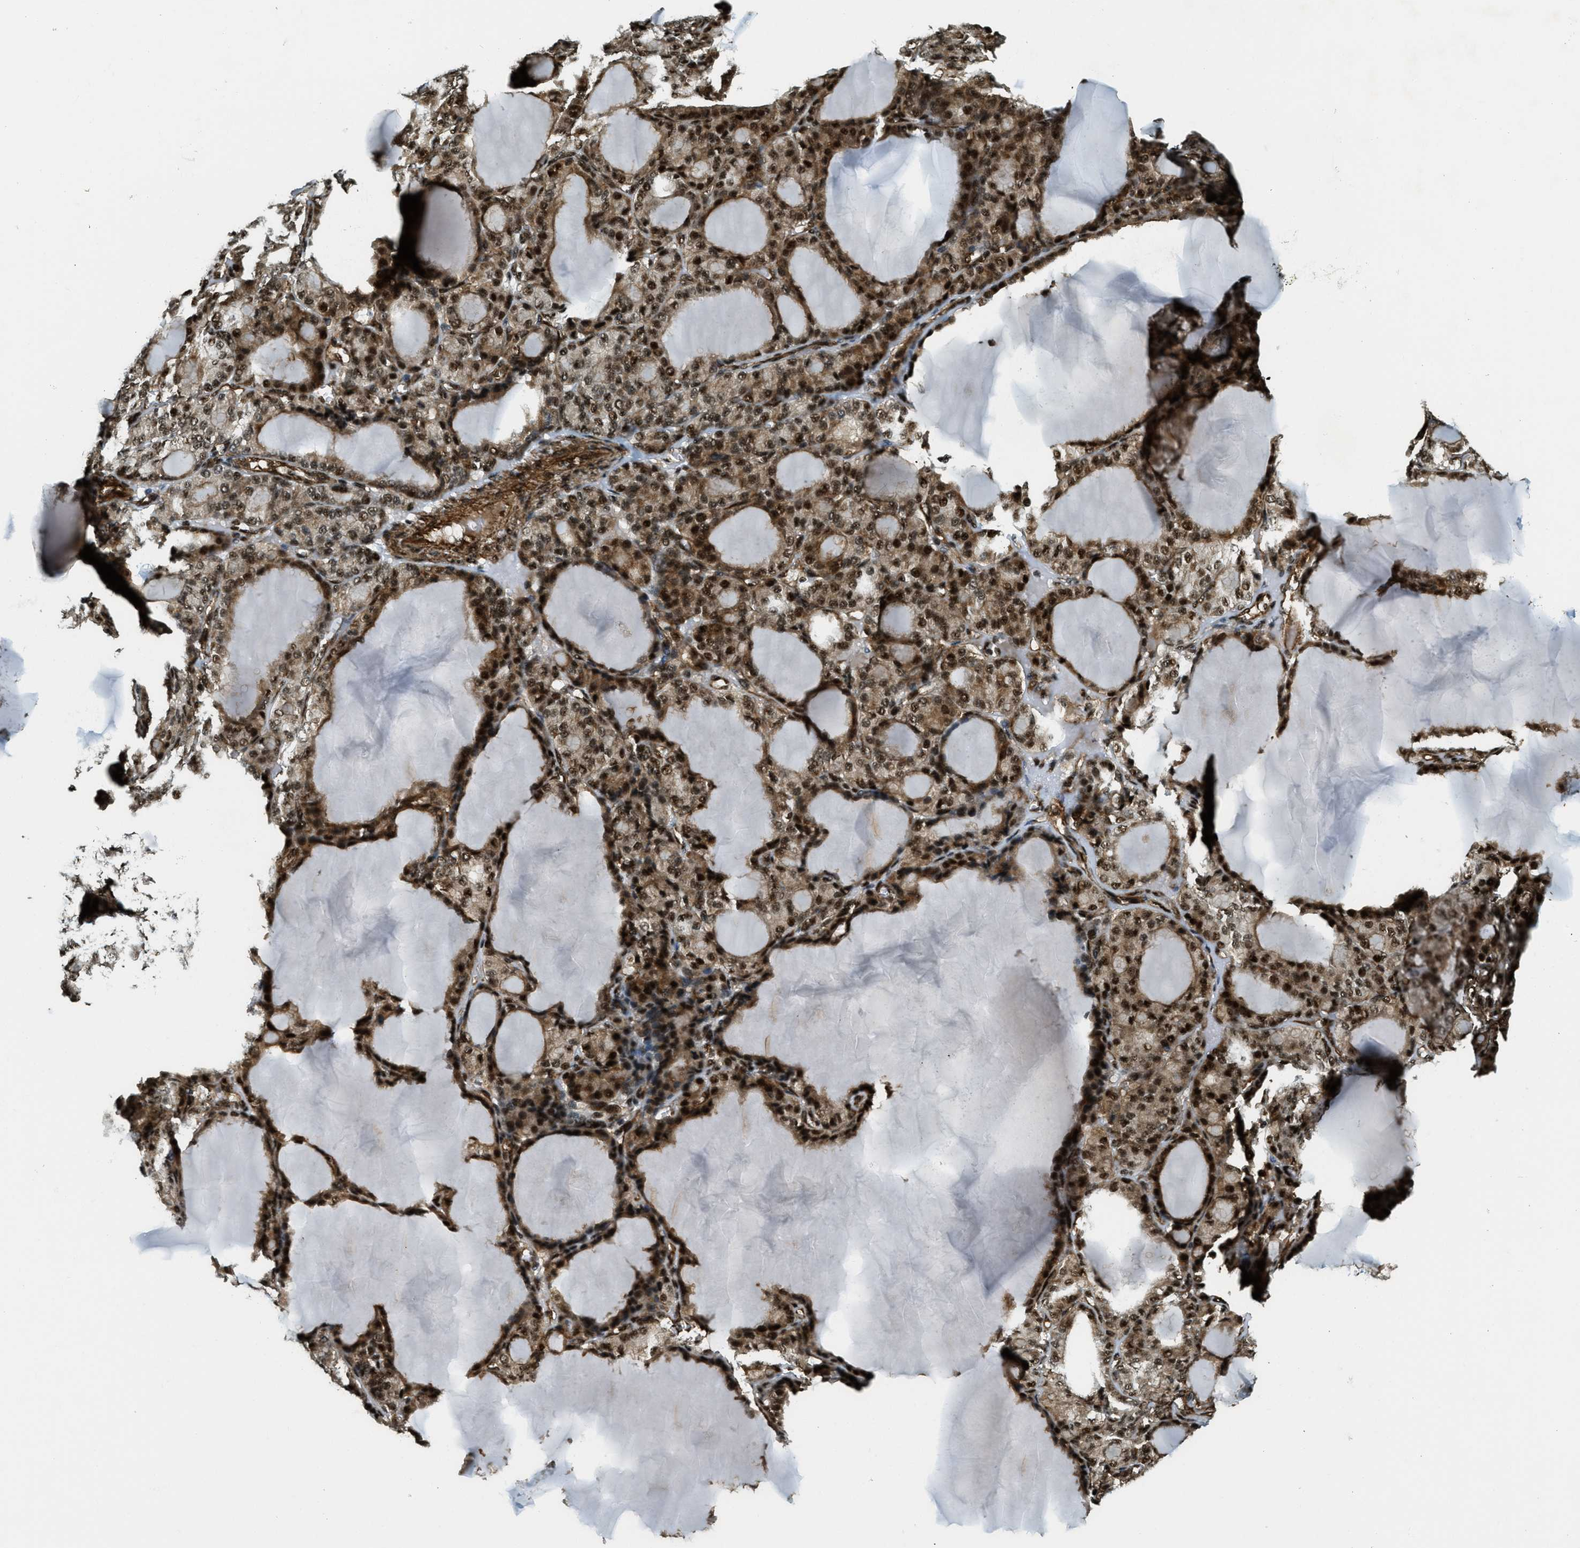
{"staining": {"intensity": "strong", "quantity": ">75%", "location": "cytoplasmic/membranous,nuclear"}, "tissue": "thyroid gland", "cell_type": "Glandular cells", "image_type": "normal", "snomed": [{"axis": "morphology", "description": "Normal tissue, NOS"}, {"axis": "topography", "description": "Thyroid gland"}], "caption": "High-magnification brightfield microscopy of normal thyroid gland stained with DAB (brown) and counterstained with hematoxylin (blue). glandular cells exhibit strong cytoplasmic/membranous,nuclear staining is present in about>75% of cells.", "gene": "CFAP36", "patient": {"sex": "female", "age": 28}}